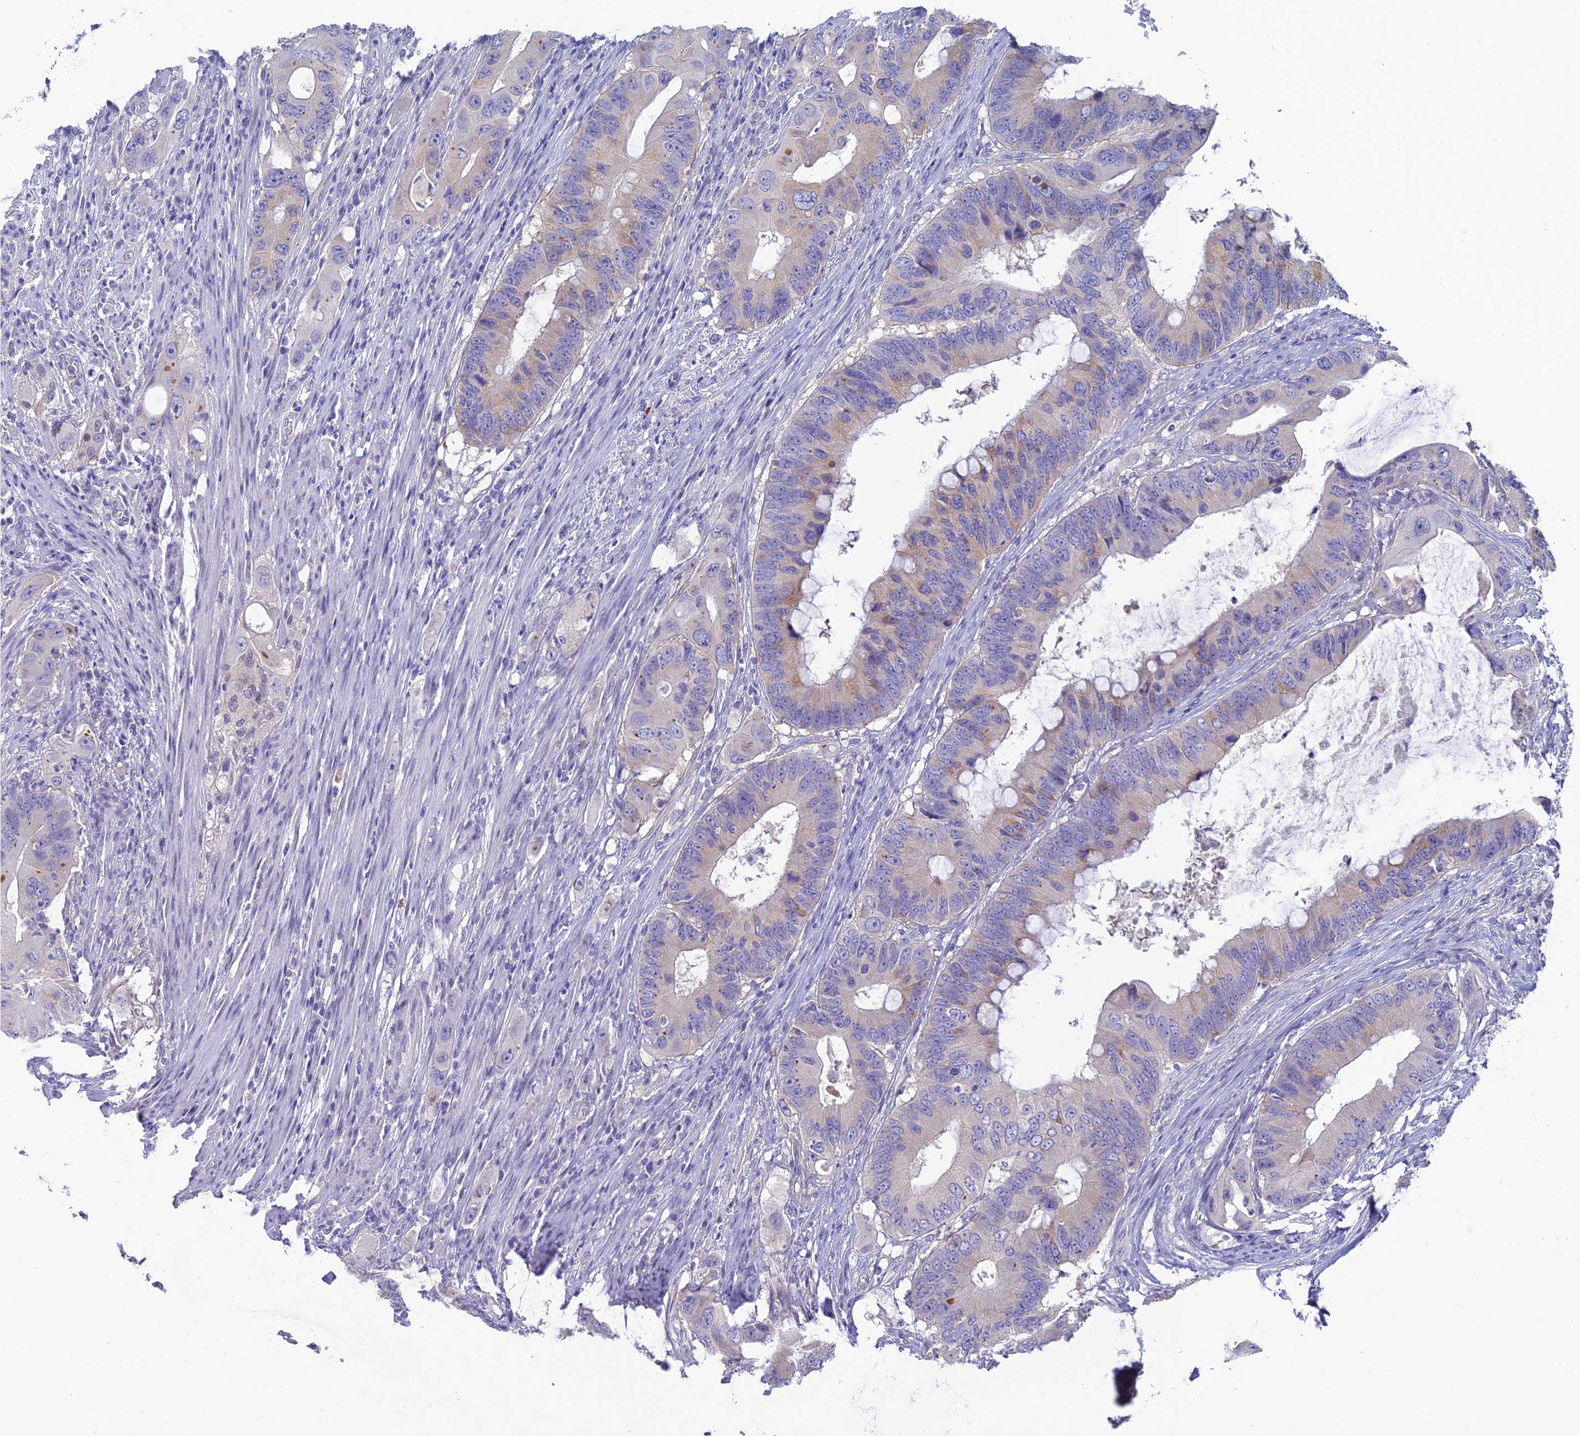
{"staining": {"intensity": "negative", "quantity": "none", "location": "none"}, "tissue": "colorectal cancer", "cell_type": "Tumor cells", "image_type": "cancer", "snomed": [{"axis": "morphology", "description": "Adenocarcinoma, NOS"}, {"axis": "topography", "description": "Colon"}], "caption": "Tumor cells are negative for protein expression in human colorectal cancer (adenocarcinoma). (Stains: DAB immunohistochemistry (IHC) with hematoxylin counter stain, Microscopy: brightfield microscopy at high magnification).", "gene": "NEURL1", "patient": {"sex": "male", "age": 71}}